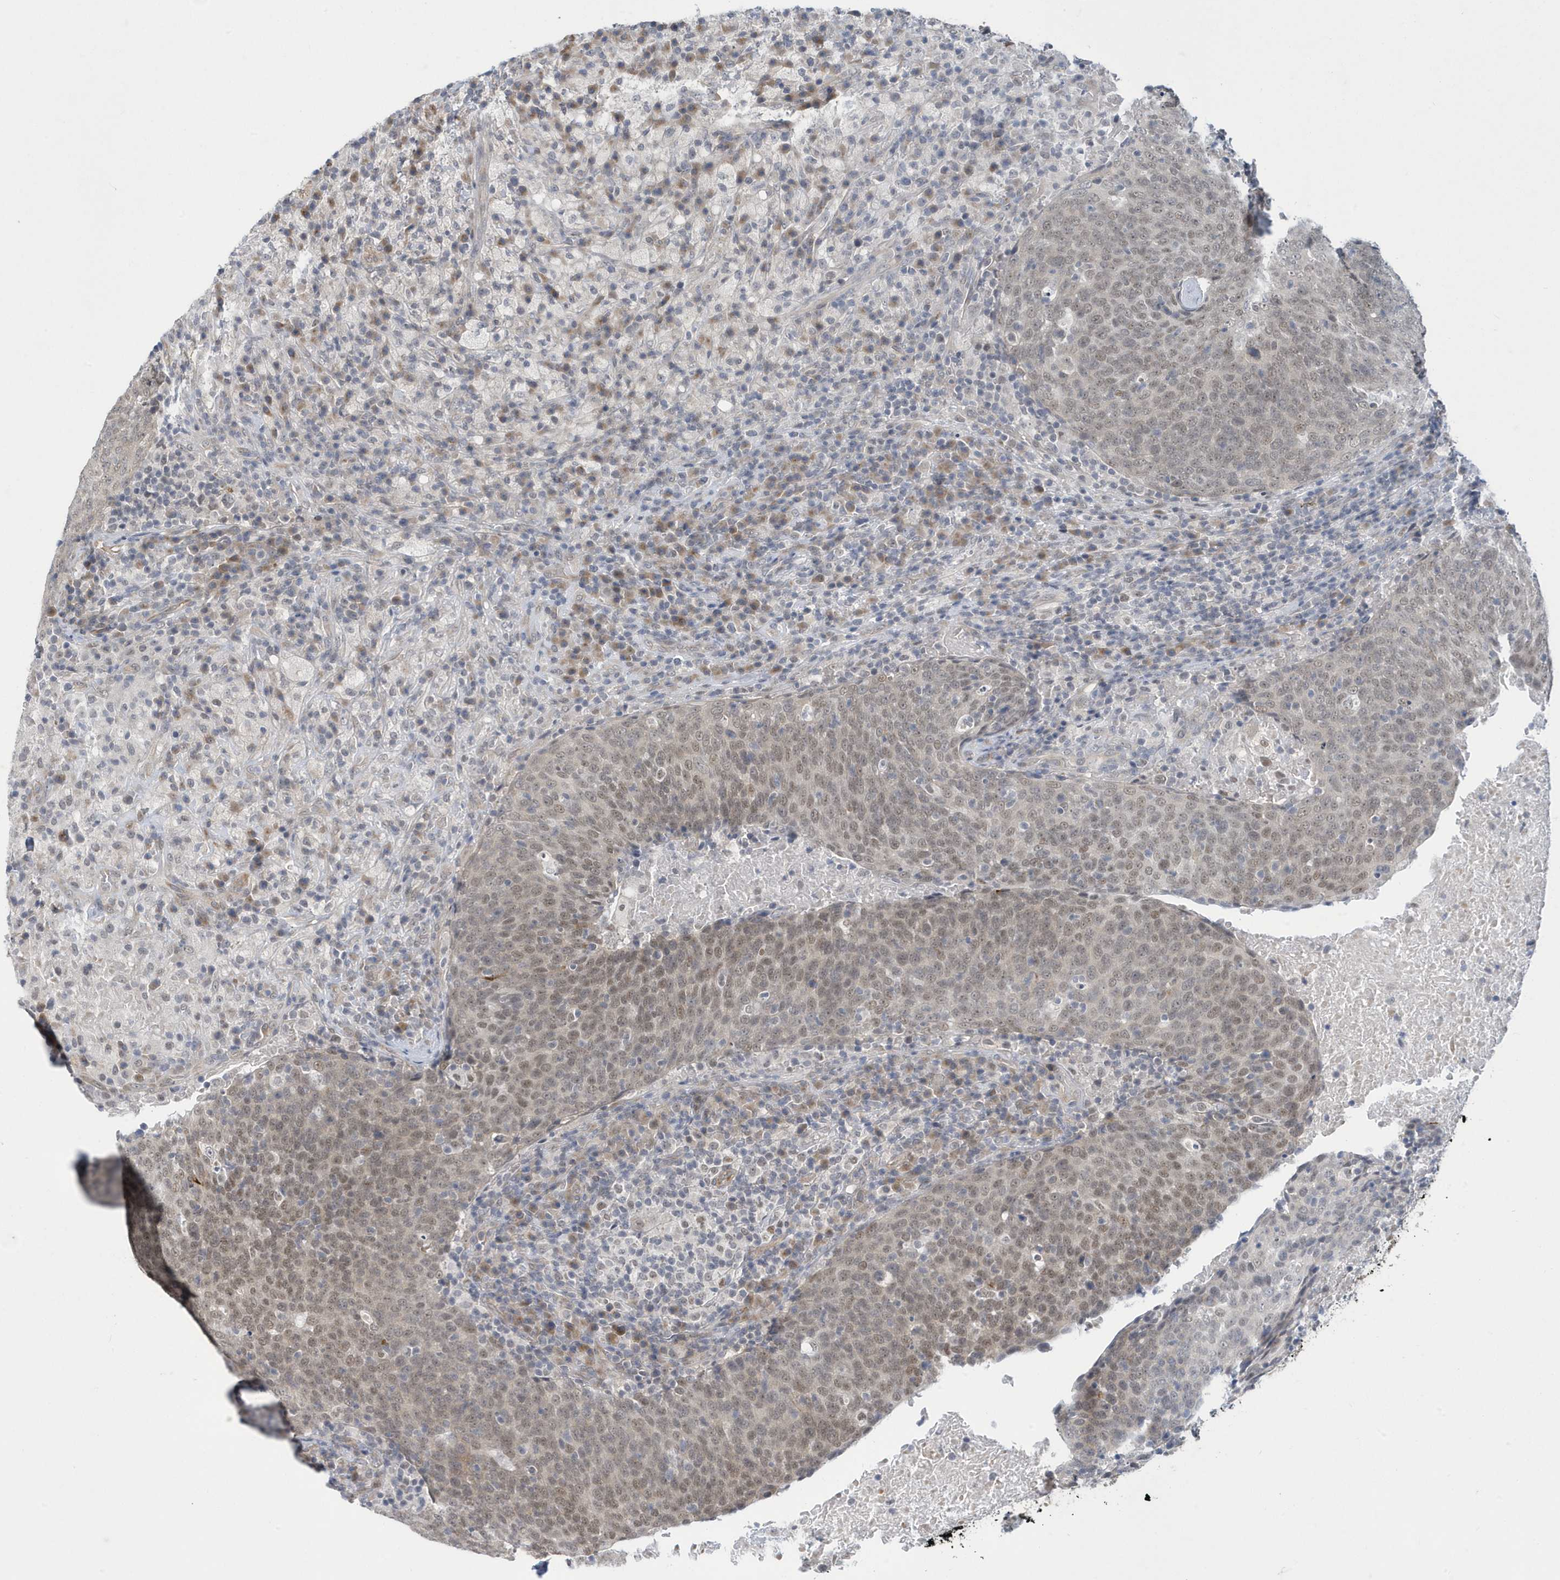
{"staining": {"intensity": "weak", "quantity": ">75%", "location": "nuclear"}, "tissue": "head and neck cancer", "cell_type": "Tumor cells", "image_type": "cancer", "snomed": [{"axis": "morphology", "description": "Squamous cell carcinoma, NOS"}, {"axis": "morphology", "description": "Squamous cell carcinoma, metastatic, NOS"}, {"axis": "topography", "description": "Lymph node"}, {"axis": "topography", "description": "Head-Neck"}], "caption": "Immunohistochemical staining of human head and neck cancer reveals low levels of weak nuclear staining in approximately >75% of tumor cells.", "gene": "ZNF654", "patient": {"sex": "male", "age": 62}}